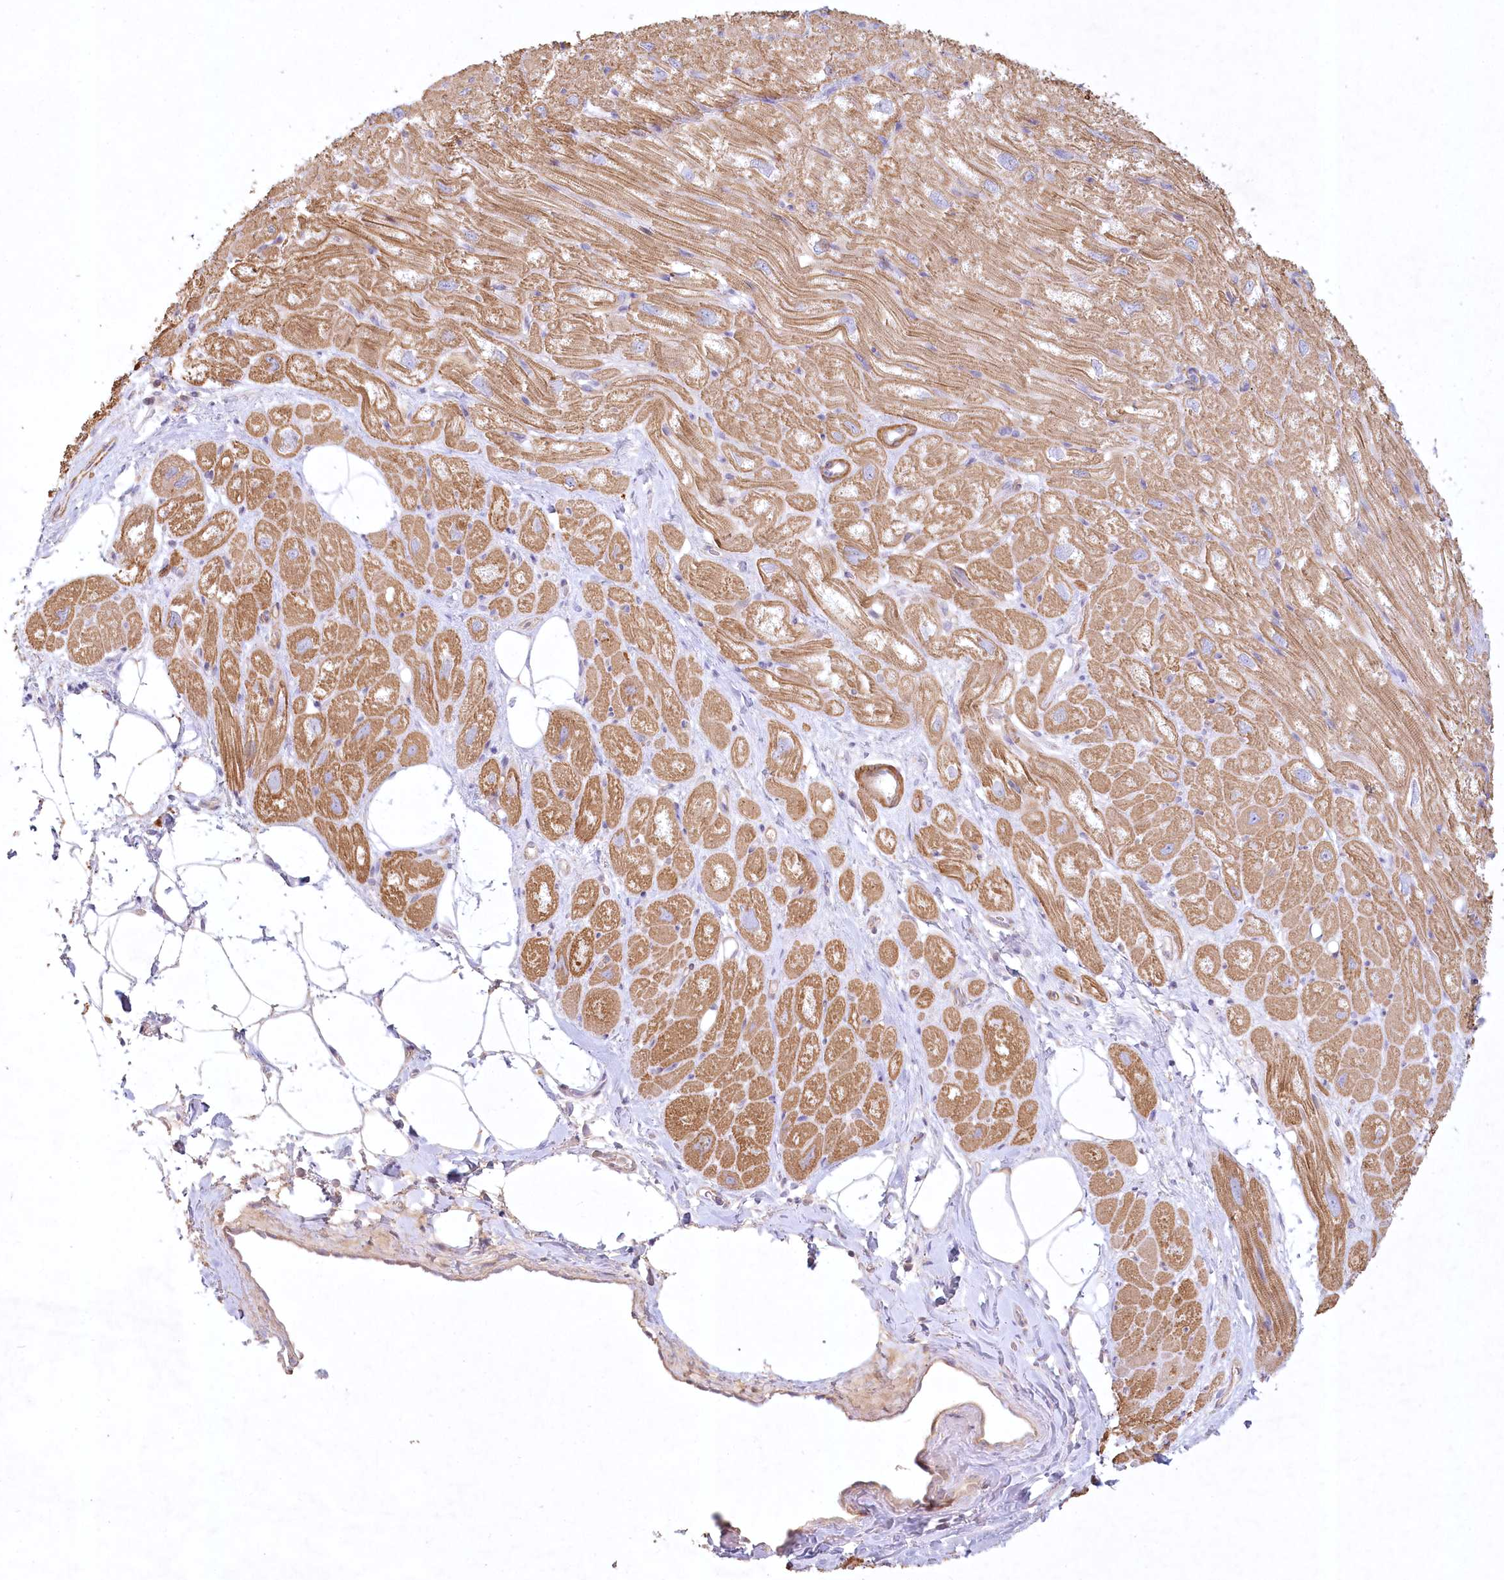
{"staining": {"intensity": "moderate", "quantity": ">75%", "location": "cytoplasmic/membranous"}, "tissue": "heart muscle", "cell_type": "Cardiomyocytes", "image_type": "normal", "snomed": [{"axis": "morphology", "description": "Normal tissue, NOS"}, {"axis": "topography", "description": "Heart"}], "caption": "Moderate cytoplasmic/membranous positivity is appreciated in approximately >75% of cardiomyocytes in normal heart muscle.", "gene": "INPP4B", "patient": {"sex": "male", "age": 50}}